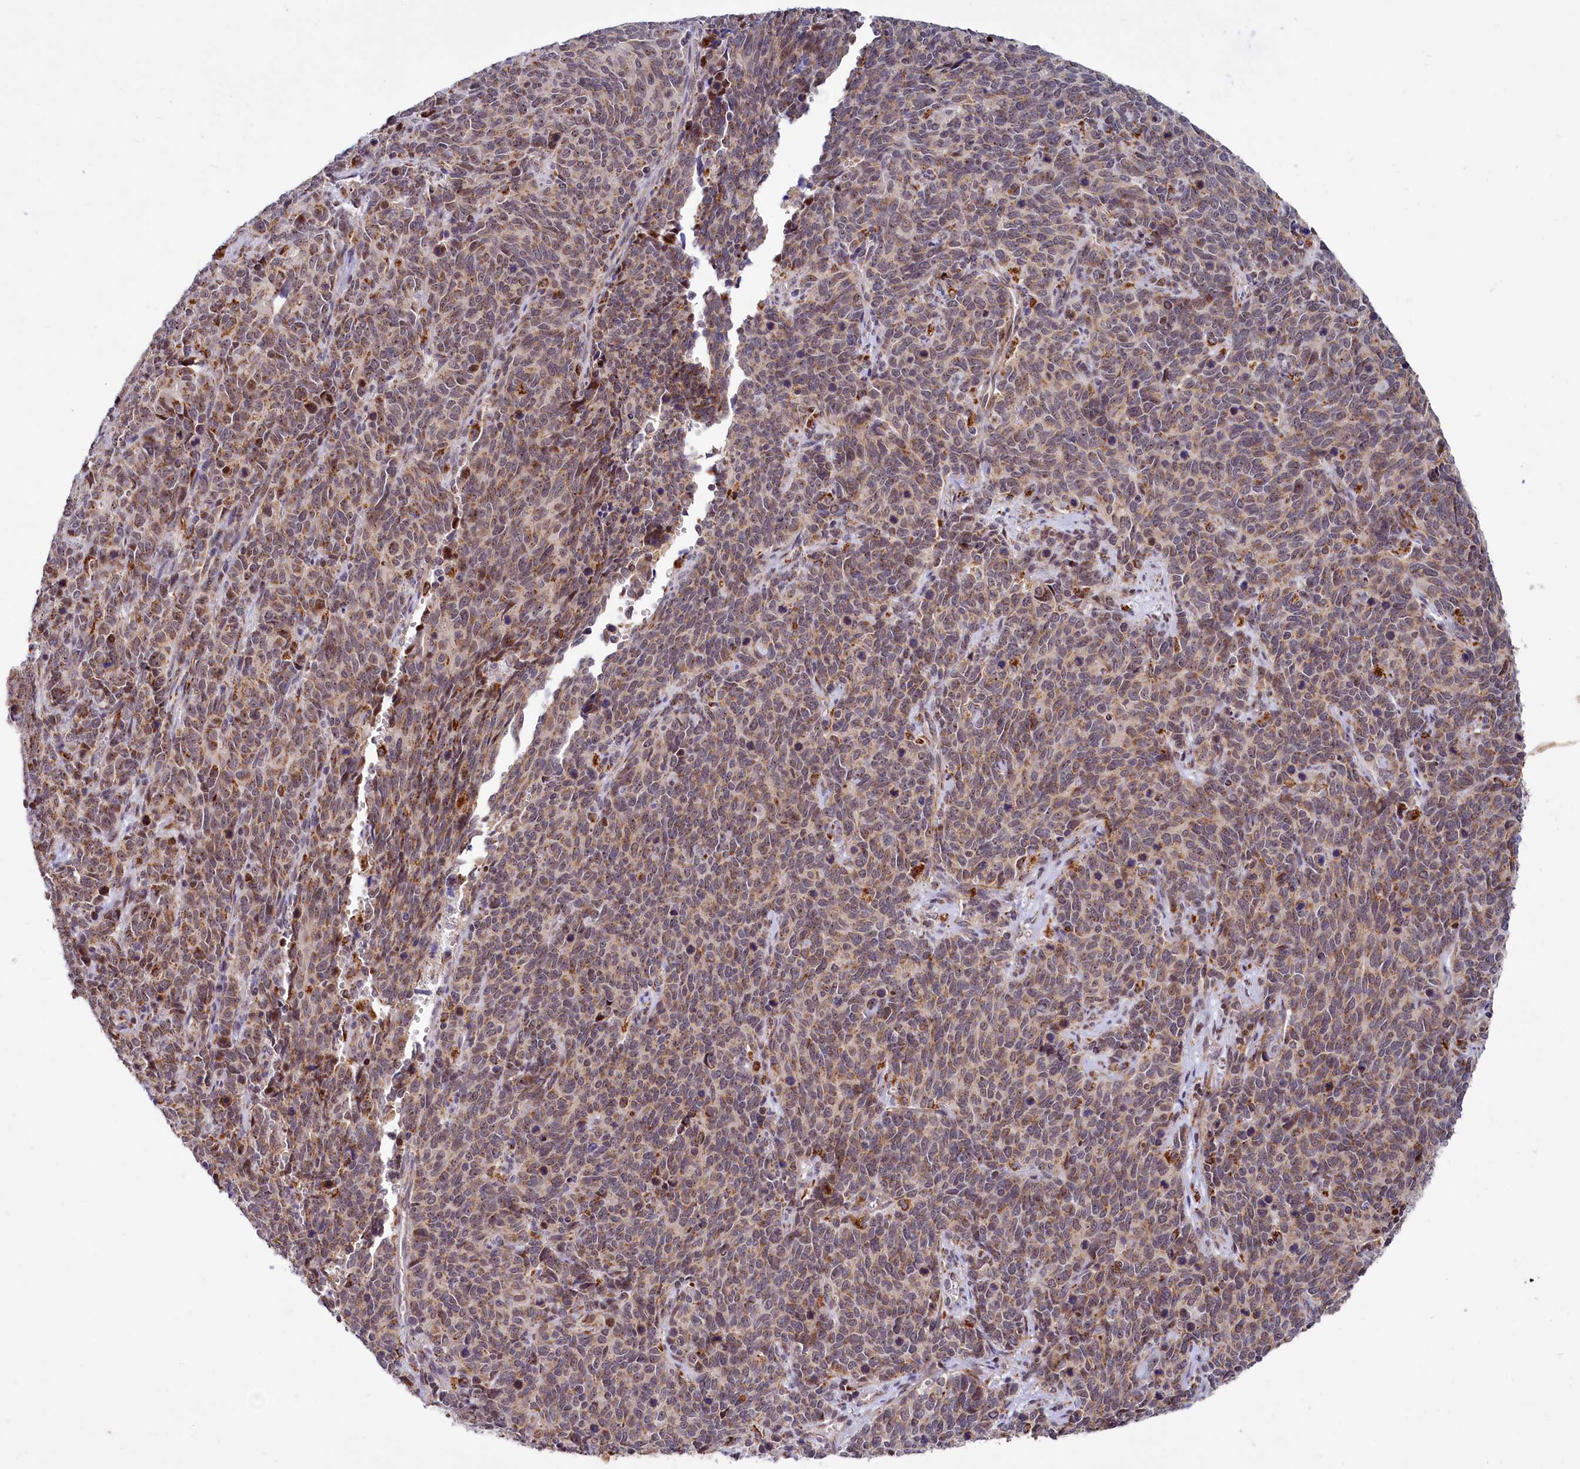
{"staining": {"intensity": "weak", "quantity": ">75%", "location": "cytoplasmic/membranous"}, "tissue": "cervical cancer", "cell_type": "Tumor cells", "image_type": "cancer", "snomed": [{"axis": "morphology", "description": "Squamous cell carcinoma, NOS"}, {"axis": "topography", "description": "Cervix"}], "caption": "High-power microscopy captured an immunohistochemistry (IHC) image of cervical cancer, revealing weak cytoplasmic/membranous staining in approximately >75% of tumor cells.", "gene": "DYNC2H1", "patient": {"sex": "female", "age": 60}}